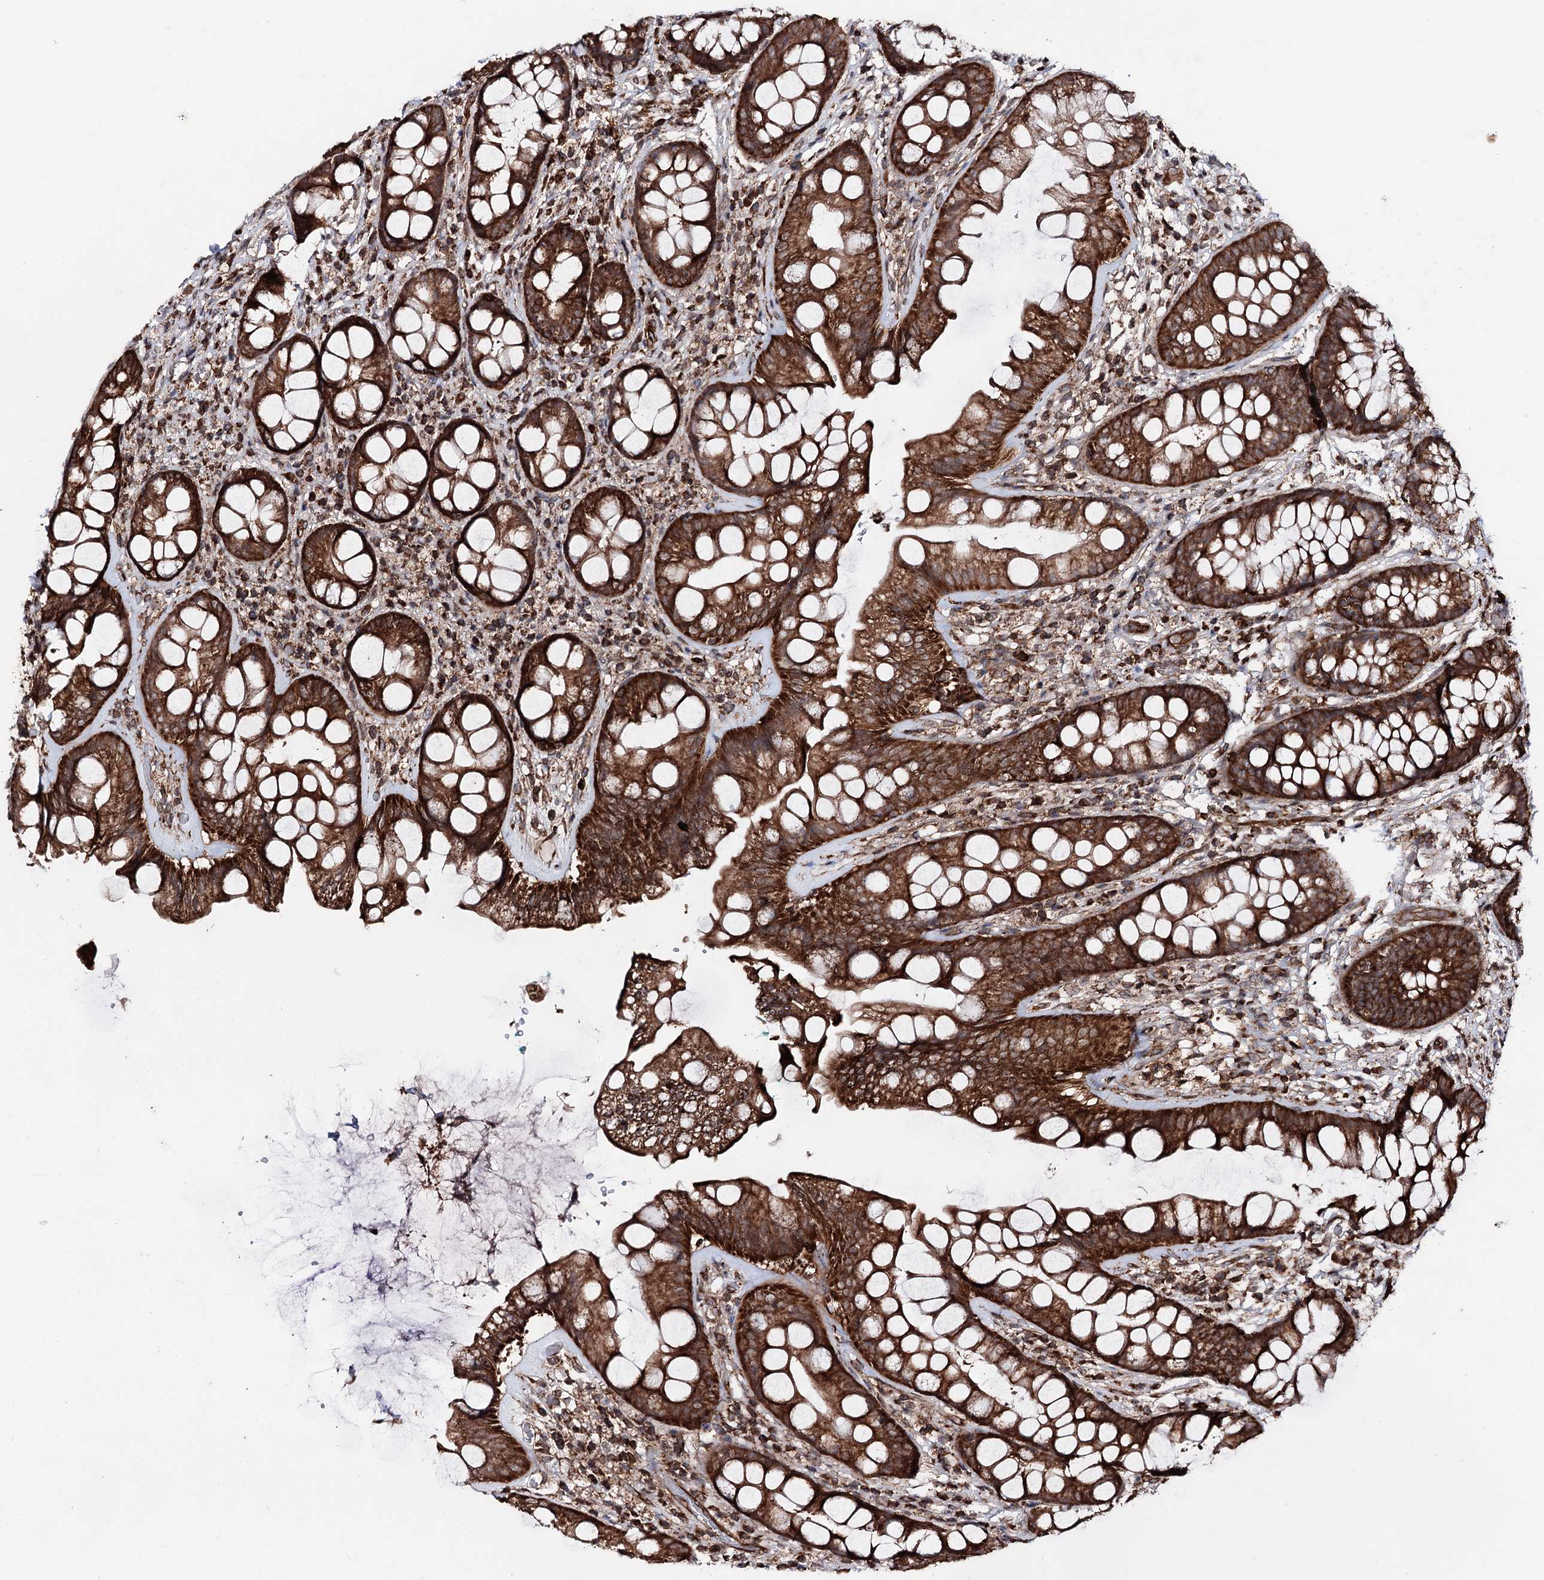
{"staining": {"intensity": "strong", "quantity": ">75%", "location": "cytoplasmic/membranous"}, "tissue": "rectum", "cell_type": "Glandular cells", "image_type": "normal", "snomed": [{"axis": "morphology", "description": "Normal tissue, NOS"}, {"axis": "topography", "description": "Rectum"}], "caption": "A brown stain labels strong cytoplasmic/membranous expression of a protein in glandular cells of benign rectum. (Stains: DAB (3,3'-diaminobenzidine) in brown, nuclei in blue, Microscopy: brightfield microscopy at high magnification).", "gene": "FGFR1OP2", "patient": {"sex": "male", "age": 74}}